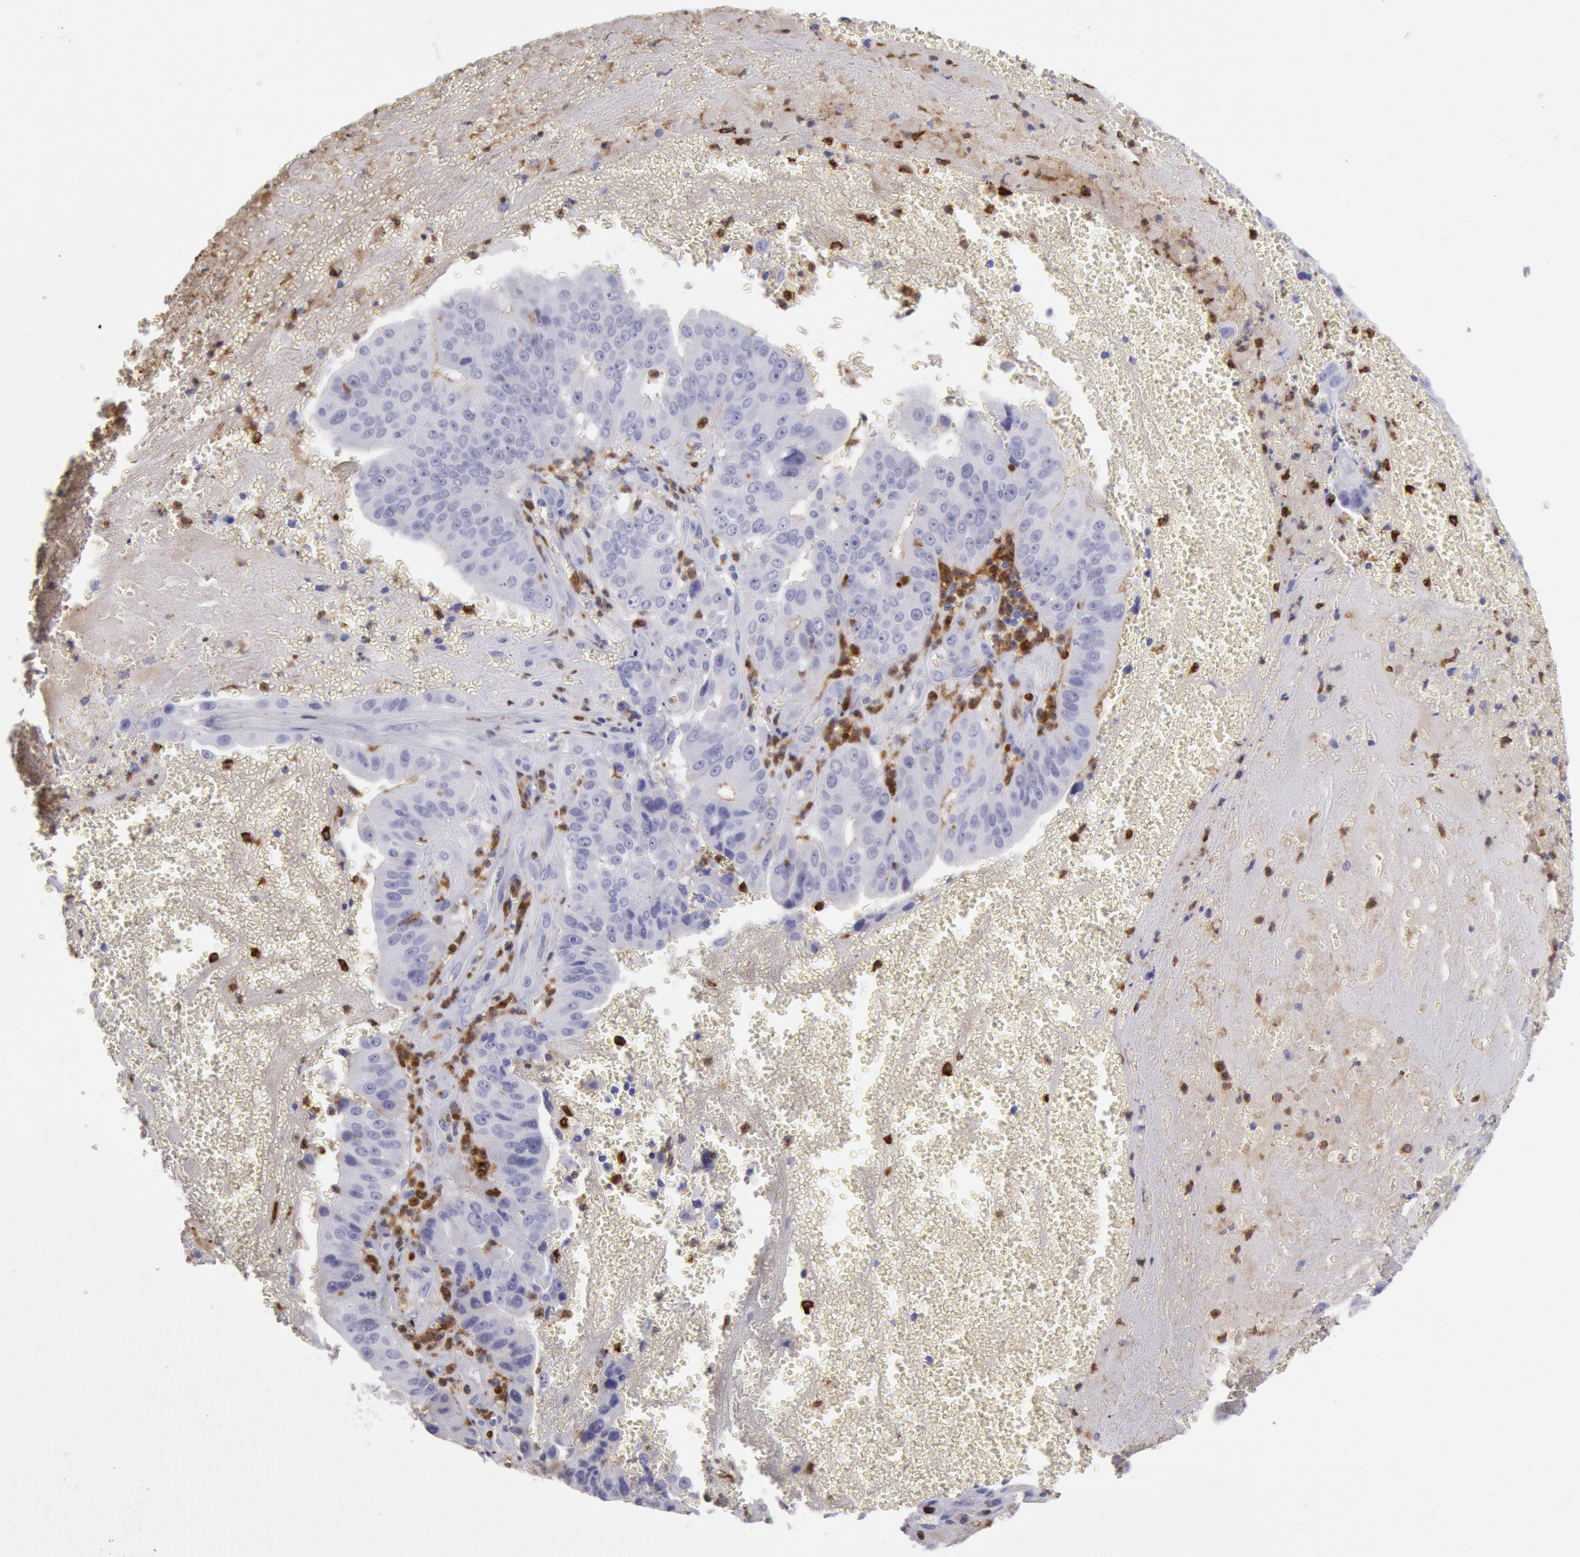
{"staining": {"intensity": "negative", "quantity": "none", "location": "none"}, "tissue": "liver cancer", "cell_type": "Tumor cells", "image_type": "cancer", "snomed": [{"axis": "morphology", "description": "Cholangiocarcinoma"}, {"axis": "topography", "description": "Liver"}], "caption": "IHC image of liver cancer (cholangiocarcinoma) stained for a protein (brown), which reveals no positivity in tumor cells.", "gene": "FCN1", "patient": {"sex": "female", "age": 79}}